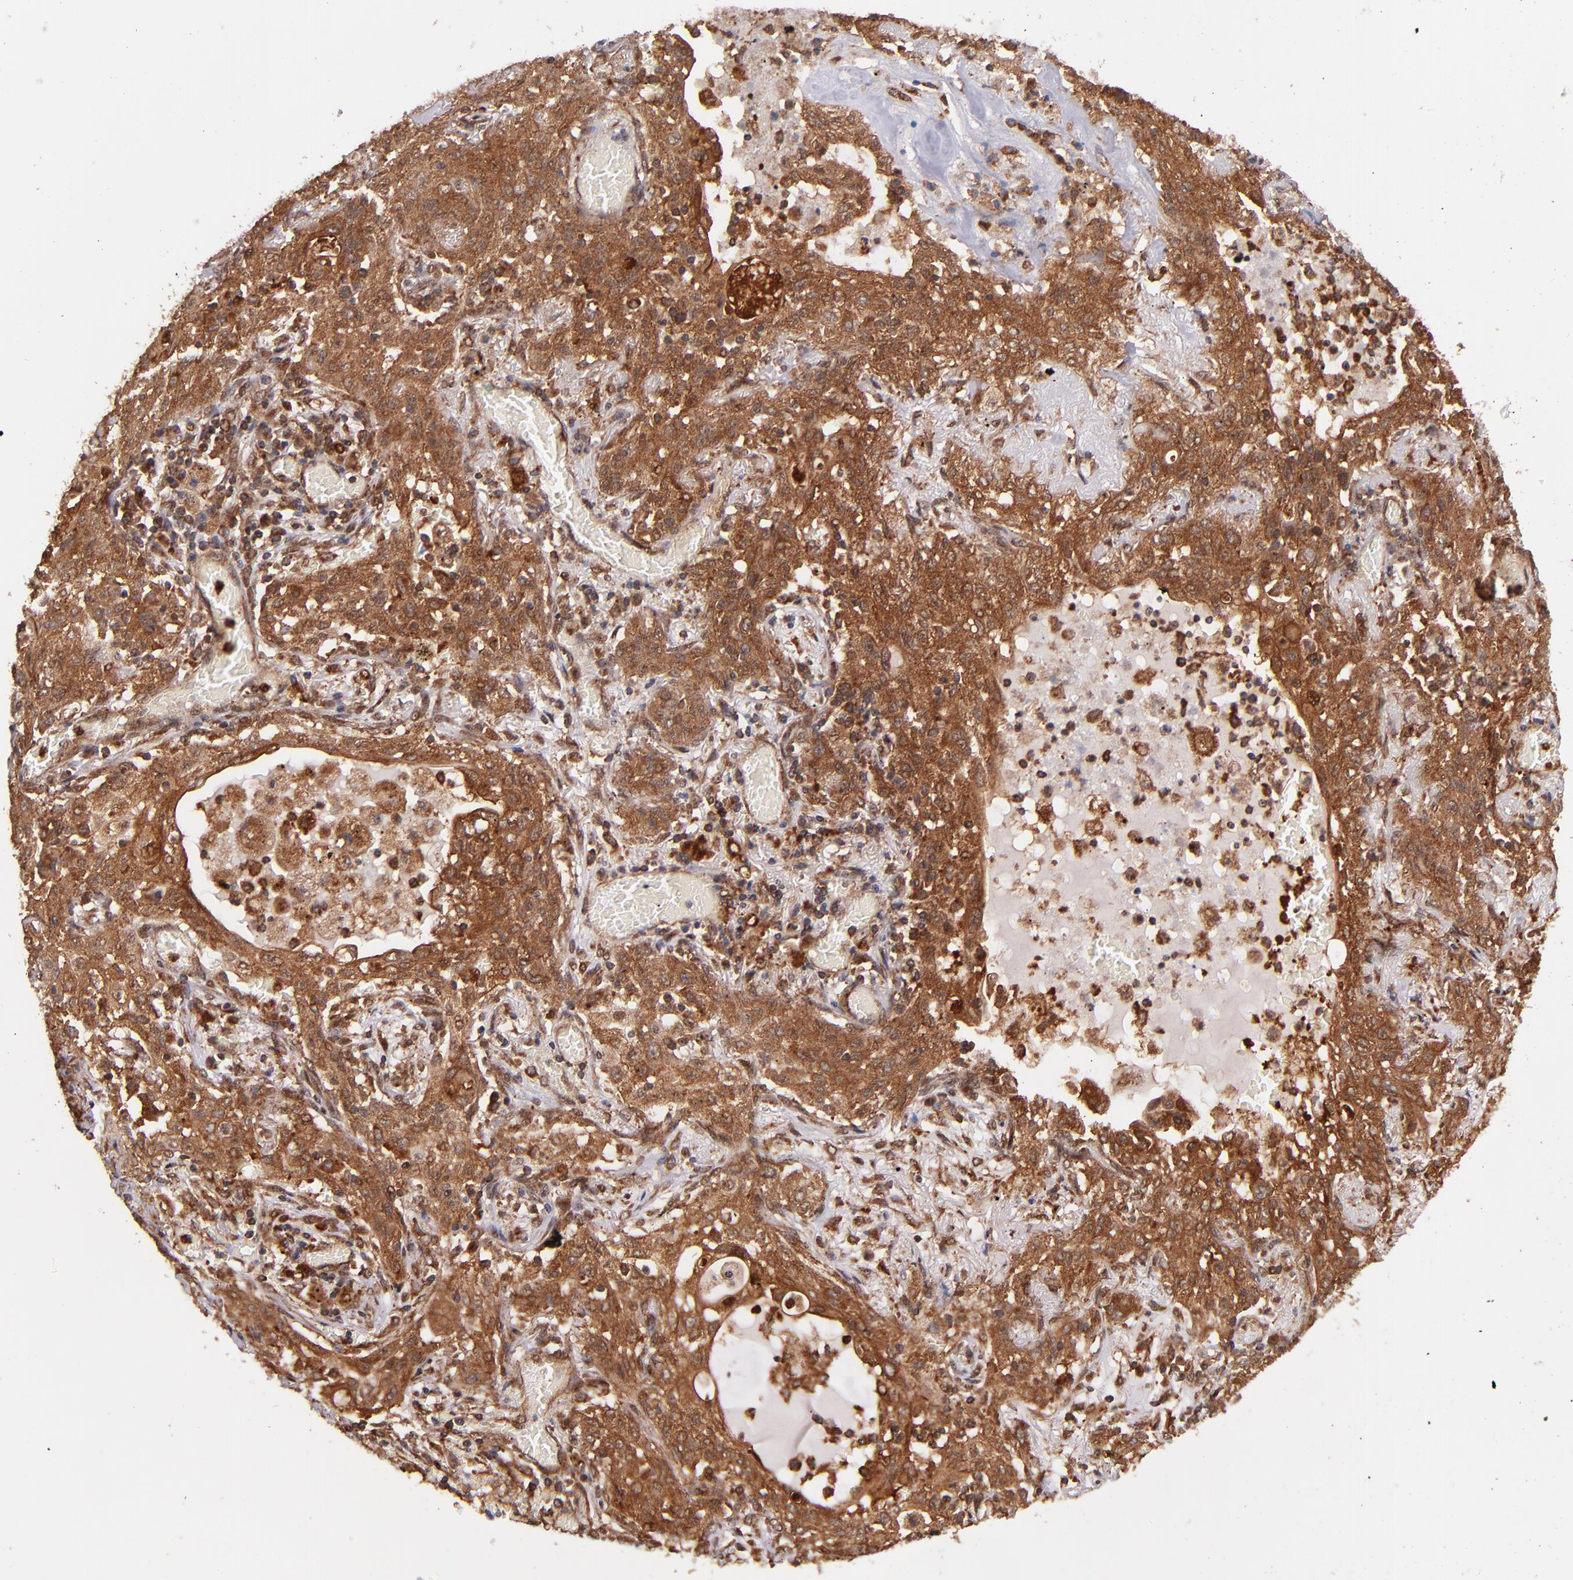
{"staining": {"intensity": "strong", "quantity": ">75%", "location": "cytoplasmic/membranous"}, "tissue": "lung cancer", "cell_type": "Tumor cells", "image_type": "cancer", "snomed": [{"axis": "morphology", "description": "Squamous cell carcinoma, NOS"}, {"axis": "topography", "description": "Lung"}], "caption": "Squamous cell carcinoma (lung) stained for a protein displays strong cytoplasmic/membranous positivity in tumor cells.", "gene": "STX8", "patient": {"sex": "female", "age": 47}}